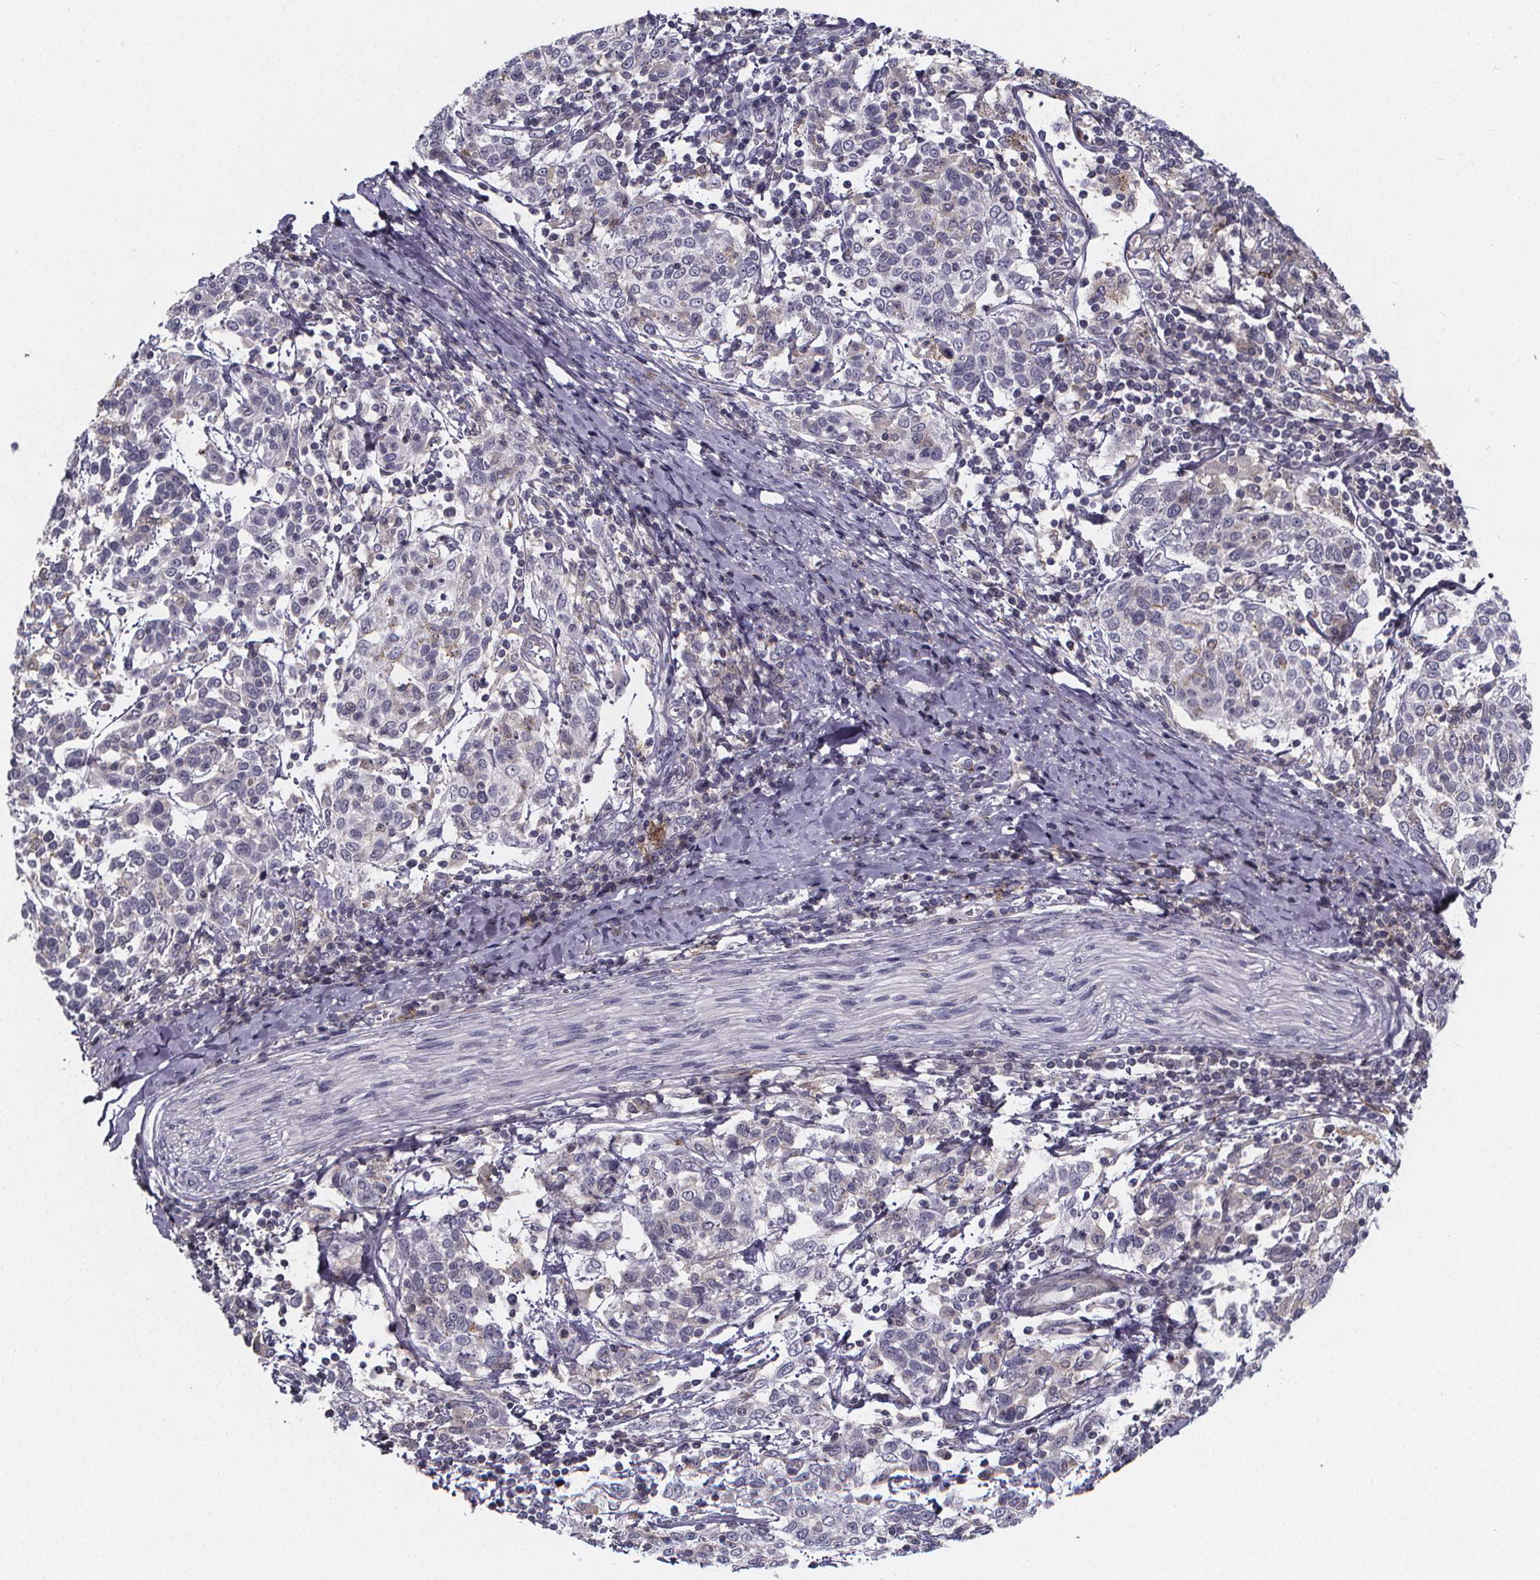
{"staining": {"intensity": "negative", "quantity": "none", "location": "none"}, "tissue": "cervical cancer", "cell_type": "Tumor cells", "image_type": "cancer", "snomed": [{"axis": "morphology", "description": "Squamous cell carcinoma, NOS"}, {"axis": "topography", "description": "Cervix"}], "caption": "IHC micrograph of human squamous cell carcinoma (cervical) stained for a protein (brown), which demonstrates no expression in tumor cells. (Brightfield microscopy of DAB (3,3'-diaminobenzidine) IHC at high magnification).", "gene": "FBXW2", "patient": {"sex": "female", "age": 61}}